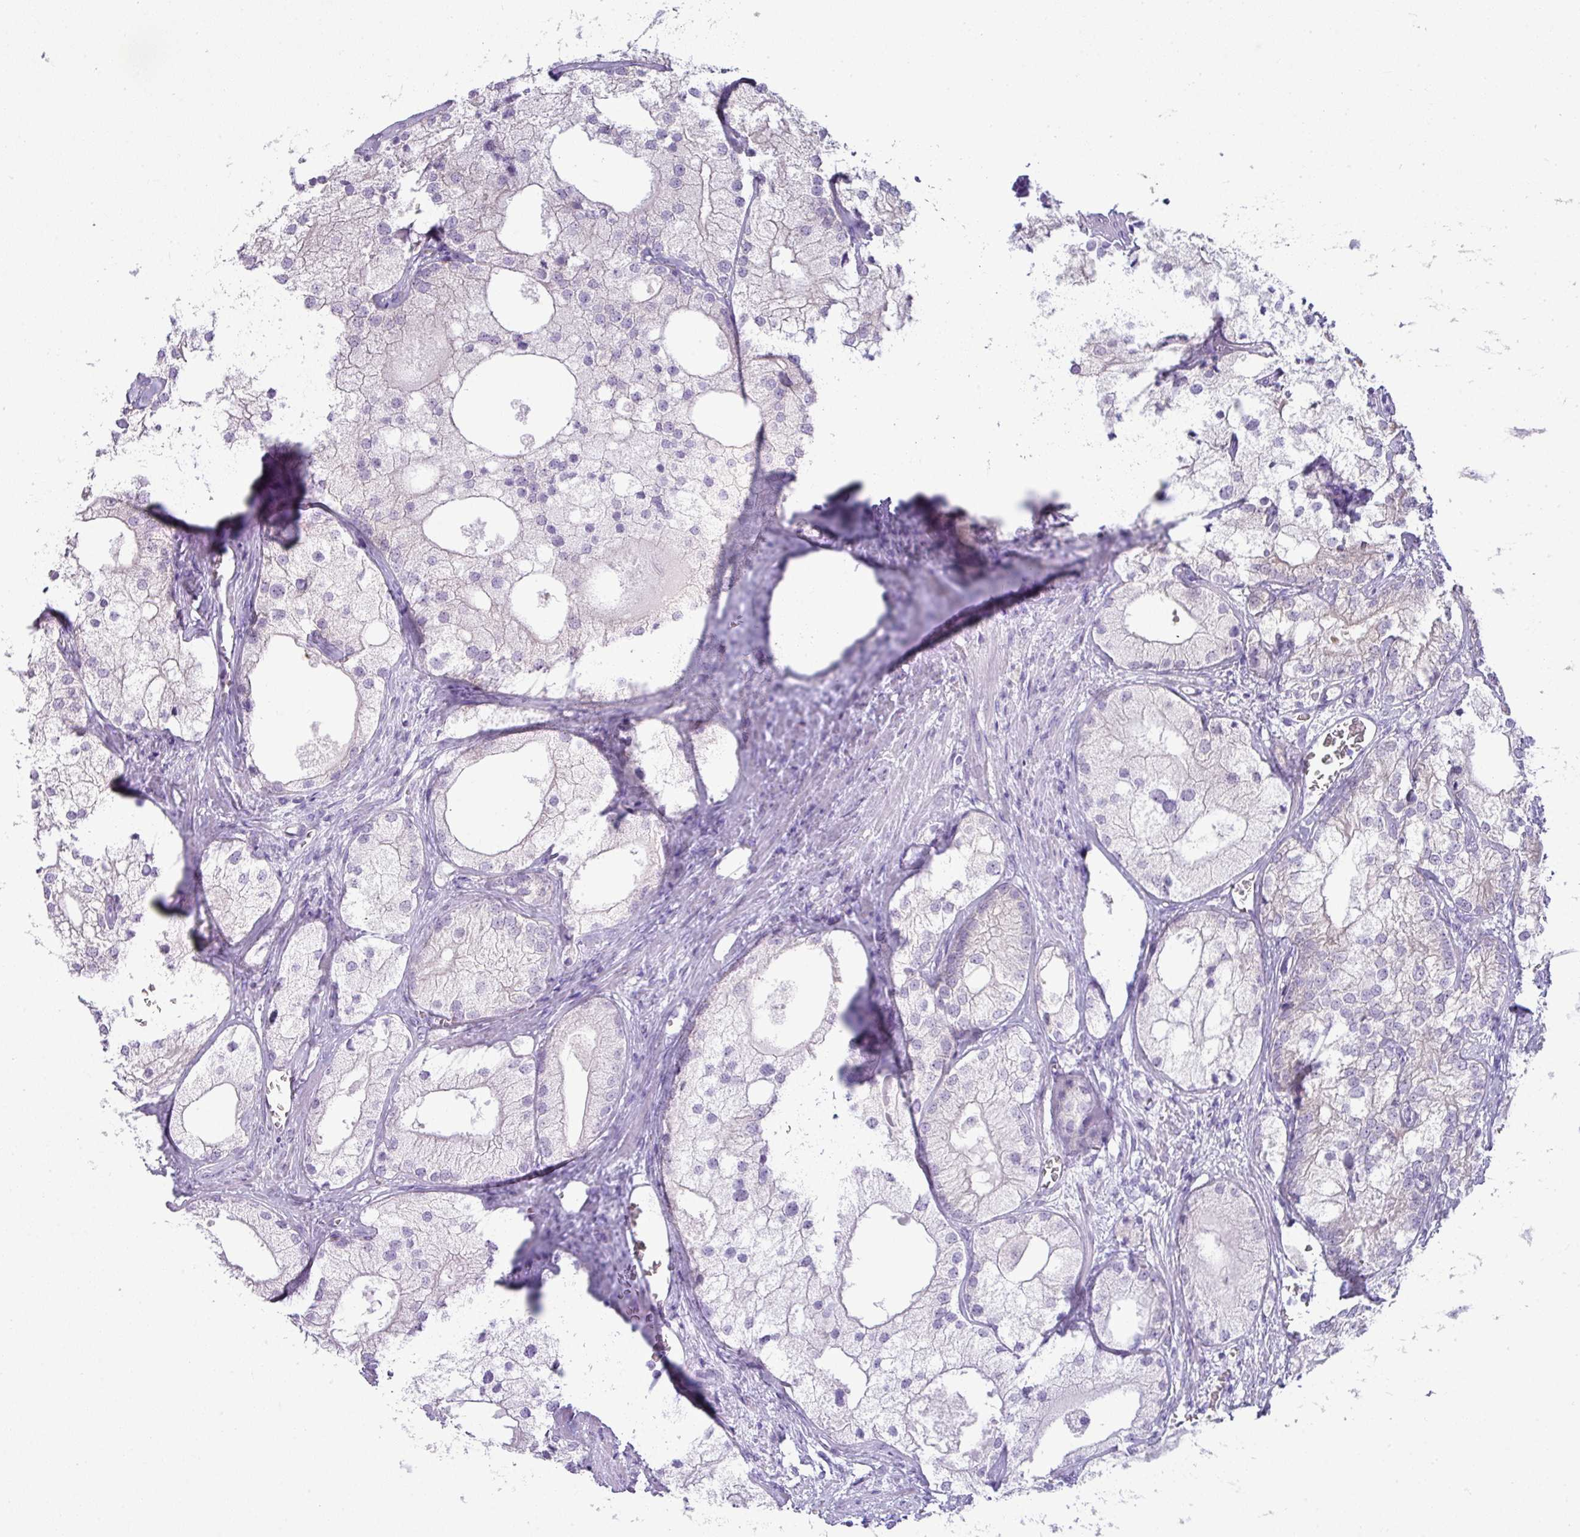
{"staining": {"intensity": "negative", "quantity": "none", "location": "none"}, "tissue": "prostate cancer", "cell_type": "Tumor cells", "image_type": "cancer", "snomed": [{"axis": "morphology", "description": "Adenocarcinoma, Low grade"}, {"axis": "topography", "description": "Prostate"}], "caption": "Immunohistochemical staining of human prostate adenocarcinoma (low-grade) displays no significant staining in tumor cells. (Brightfield microscopy of DAB immunohistochemistry at high magnification).", "gene": "PALS2", "patient": {"sex": "male", "age": 69}}